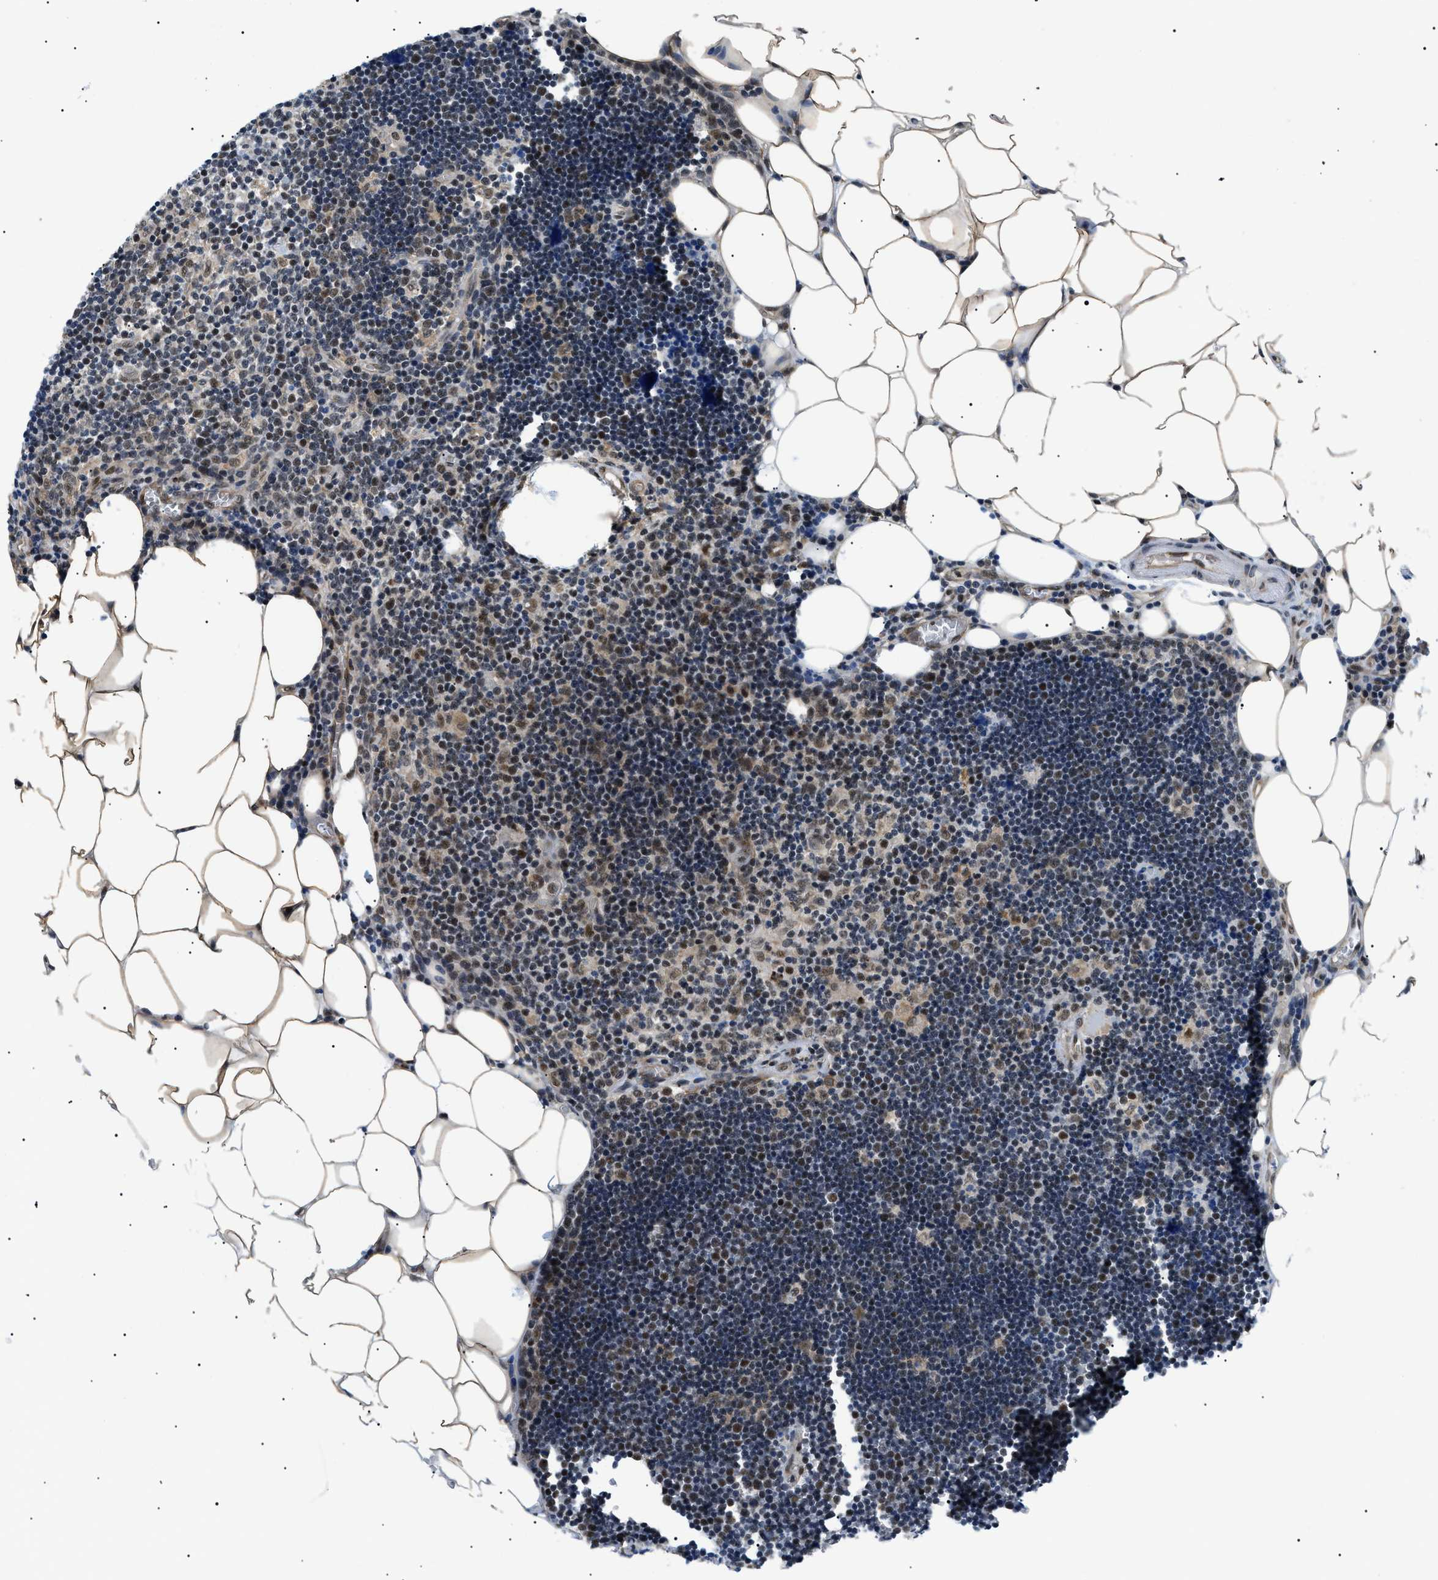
{"staining": {"intensity": "strong", "quantity": ">75%", "location": "nuclear"}, "tissue": "lymph node", "cell_type": "Germinal center cells", "image_type": "normal", "snomed": [{"axis": "morphology", "description": "Normal tissue, NOS"}, {"axis": "topography", "description": "Lymph node"}], "caption": "IHC micrograph of unremarkable lymph node: lymph node stained using immunohistochemistry displays high levels of strong protein expression localized specifically in the nuclear of germinal center cells, appearing as a nuclear brown color.", "gene": "CWC25", "patient": {"sex": "male", "age": 33}}